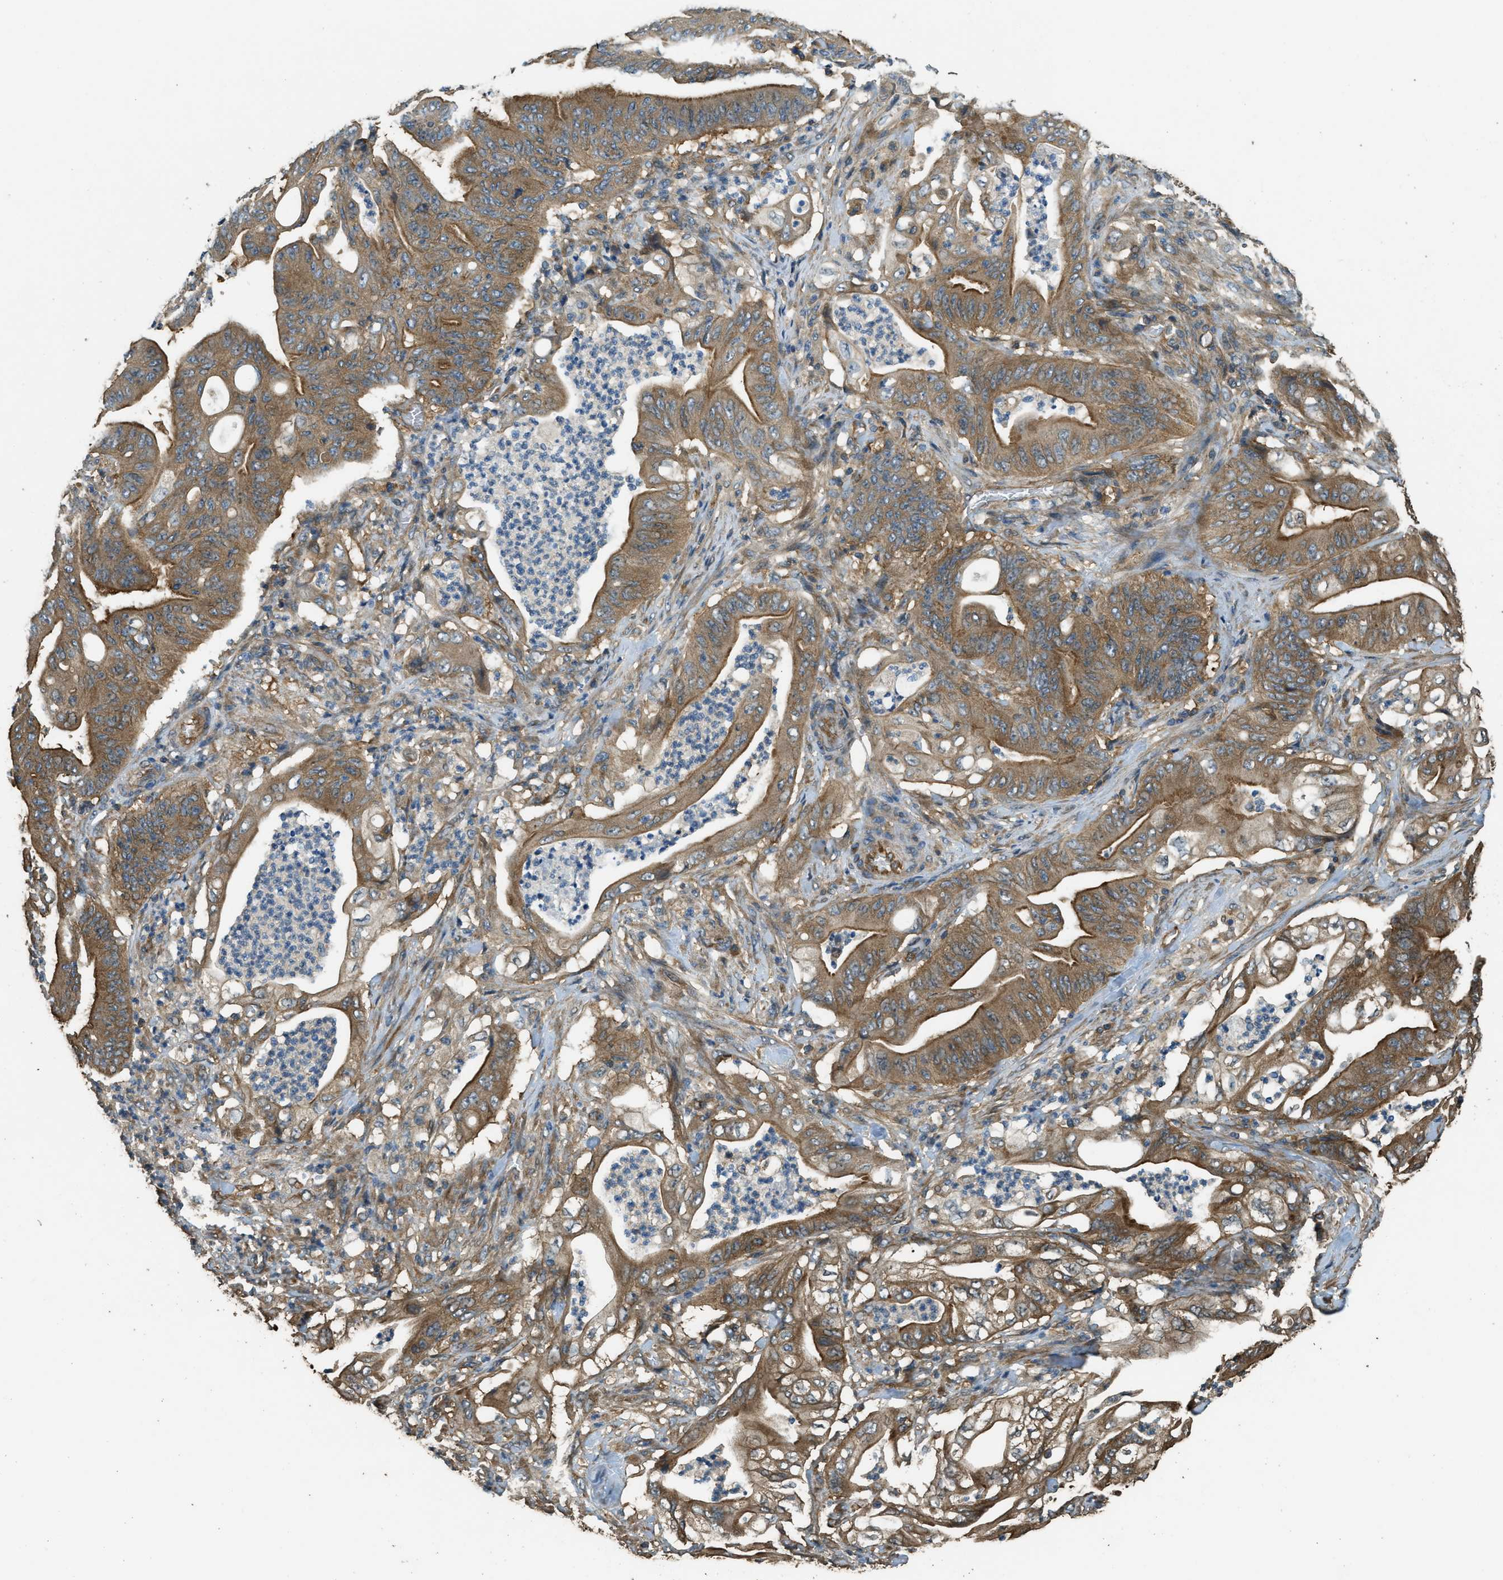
{"staining": {"intensity": "moderate", "quantity": ">75%", "location": "cytoplasmic/membranous"}, "tissue": "stomach cancer", "cell_type": "Tumor cells", "image_type": "cancer", "snomed": [{"axis": "morphology", "description": "Adenocarcinoma, NOS"}, {"axis": "topography", "description": "Stomach"}], "caption": "DAB immunohistochemical staining of stomach adenocarcinoma exhibits moderate cytoplasmic/membranous protein positivity in about >75% of tumor cells.", "gene": "MARS1", "patient": {"sex": "female", "age": 73}}